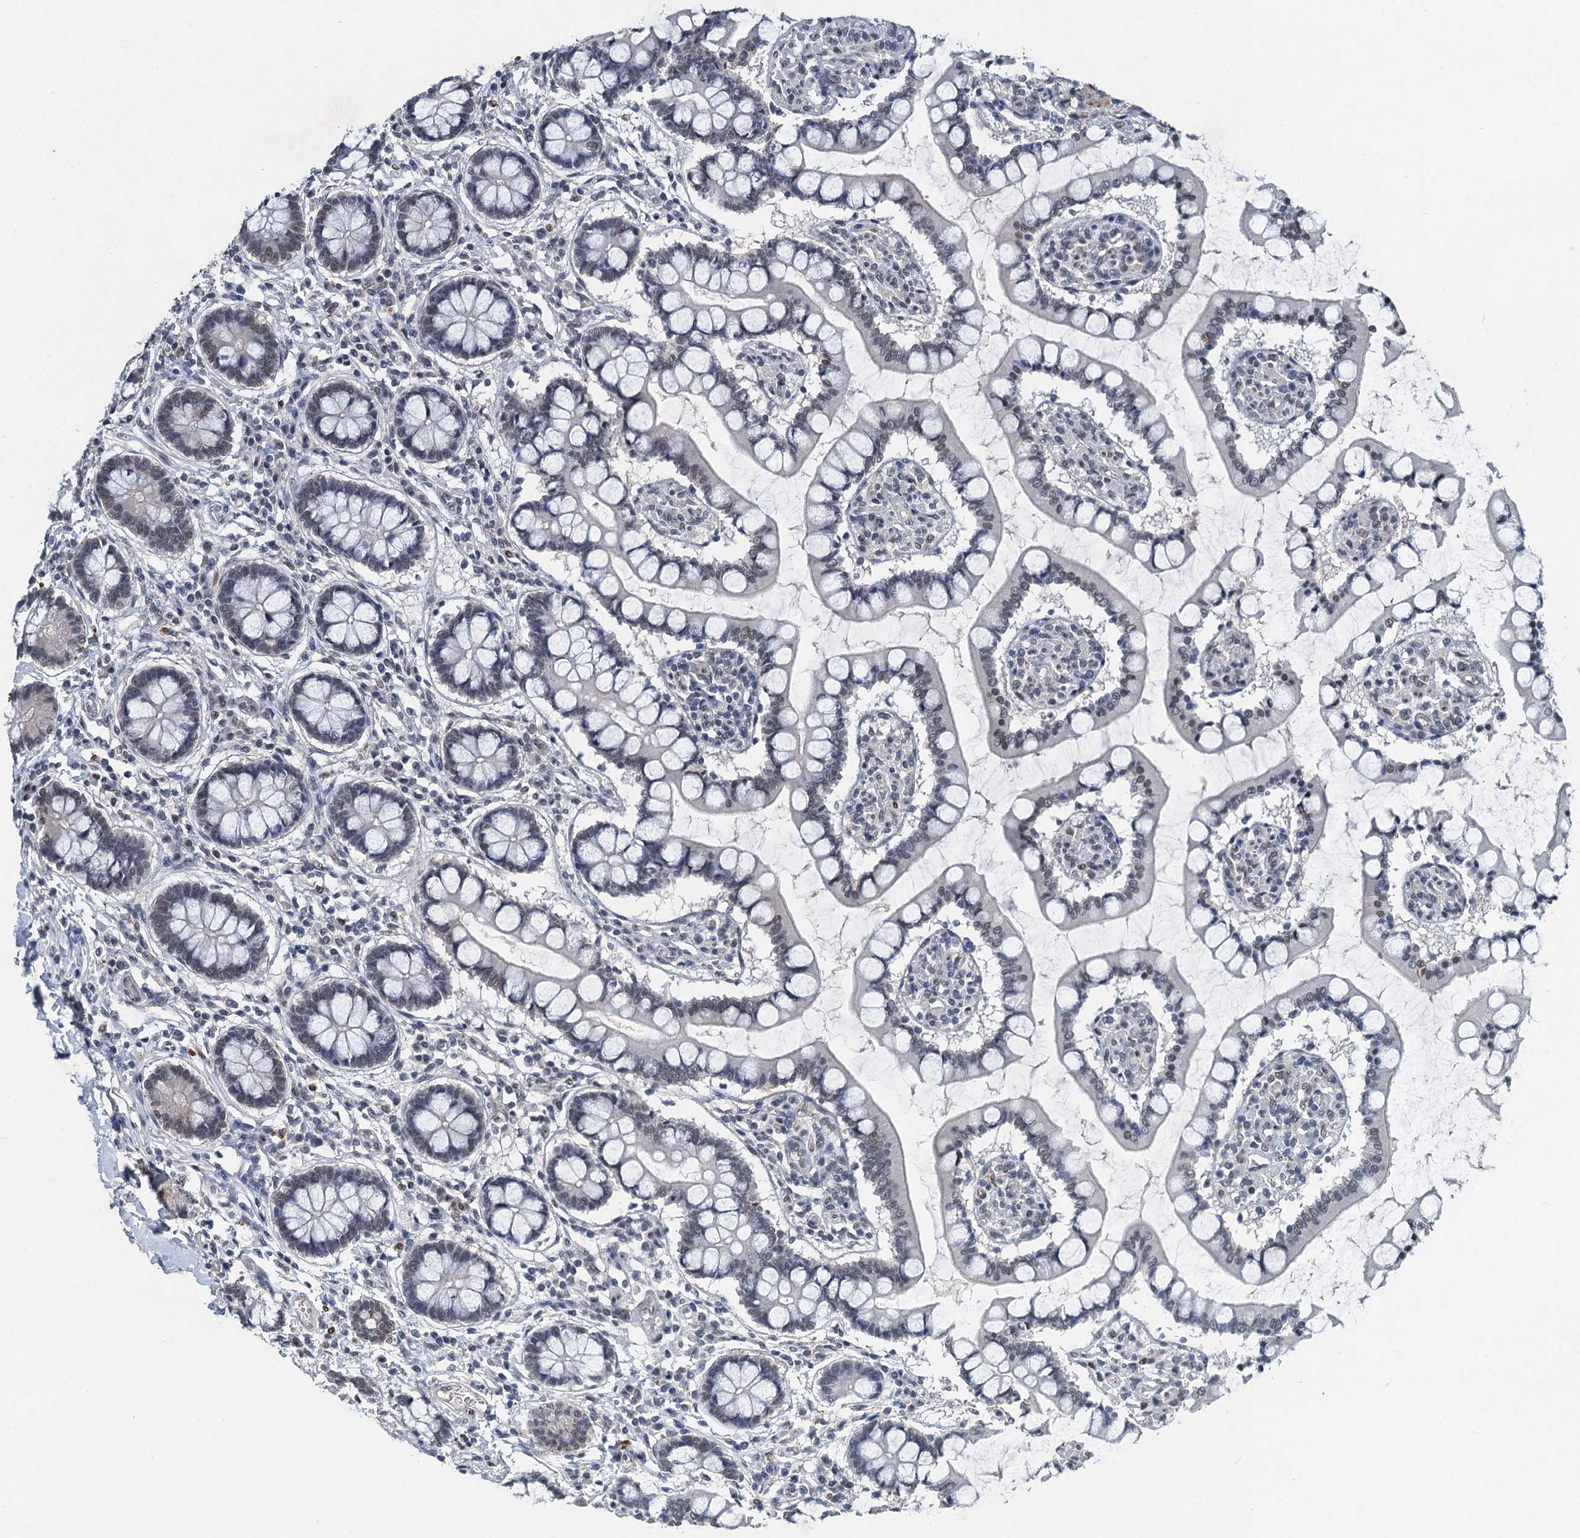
{"staining": {"intensity": "weak", "quantity": "25%-75%", "location": "nuclear"}, "tissue": "small intestine", "cell_type": "Glandular cells", "image_type": "normal", "snomed": [{"axis": "morphology", "description": "Normal tissue, NOS"}, {"axis": "topography", "description": "Small intestine"}], "caption": "Immunohistochemical staining of benign small intestine reveals weak nuclear protein staining in approximately 25%-75% of glandular cells.", "gene": "CSTF3", "patient": {"sex": "male", "age": 52}}